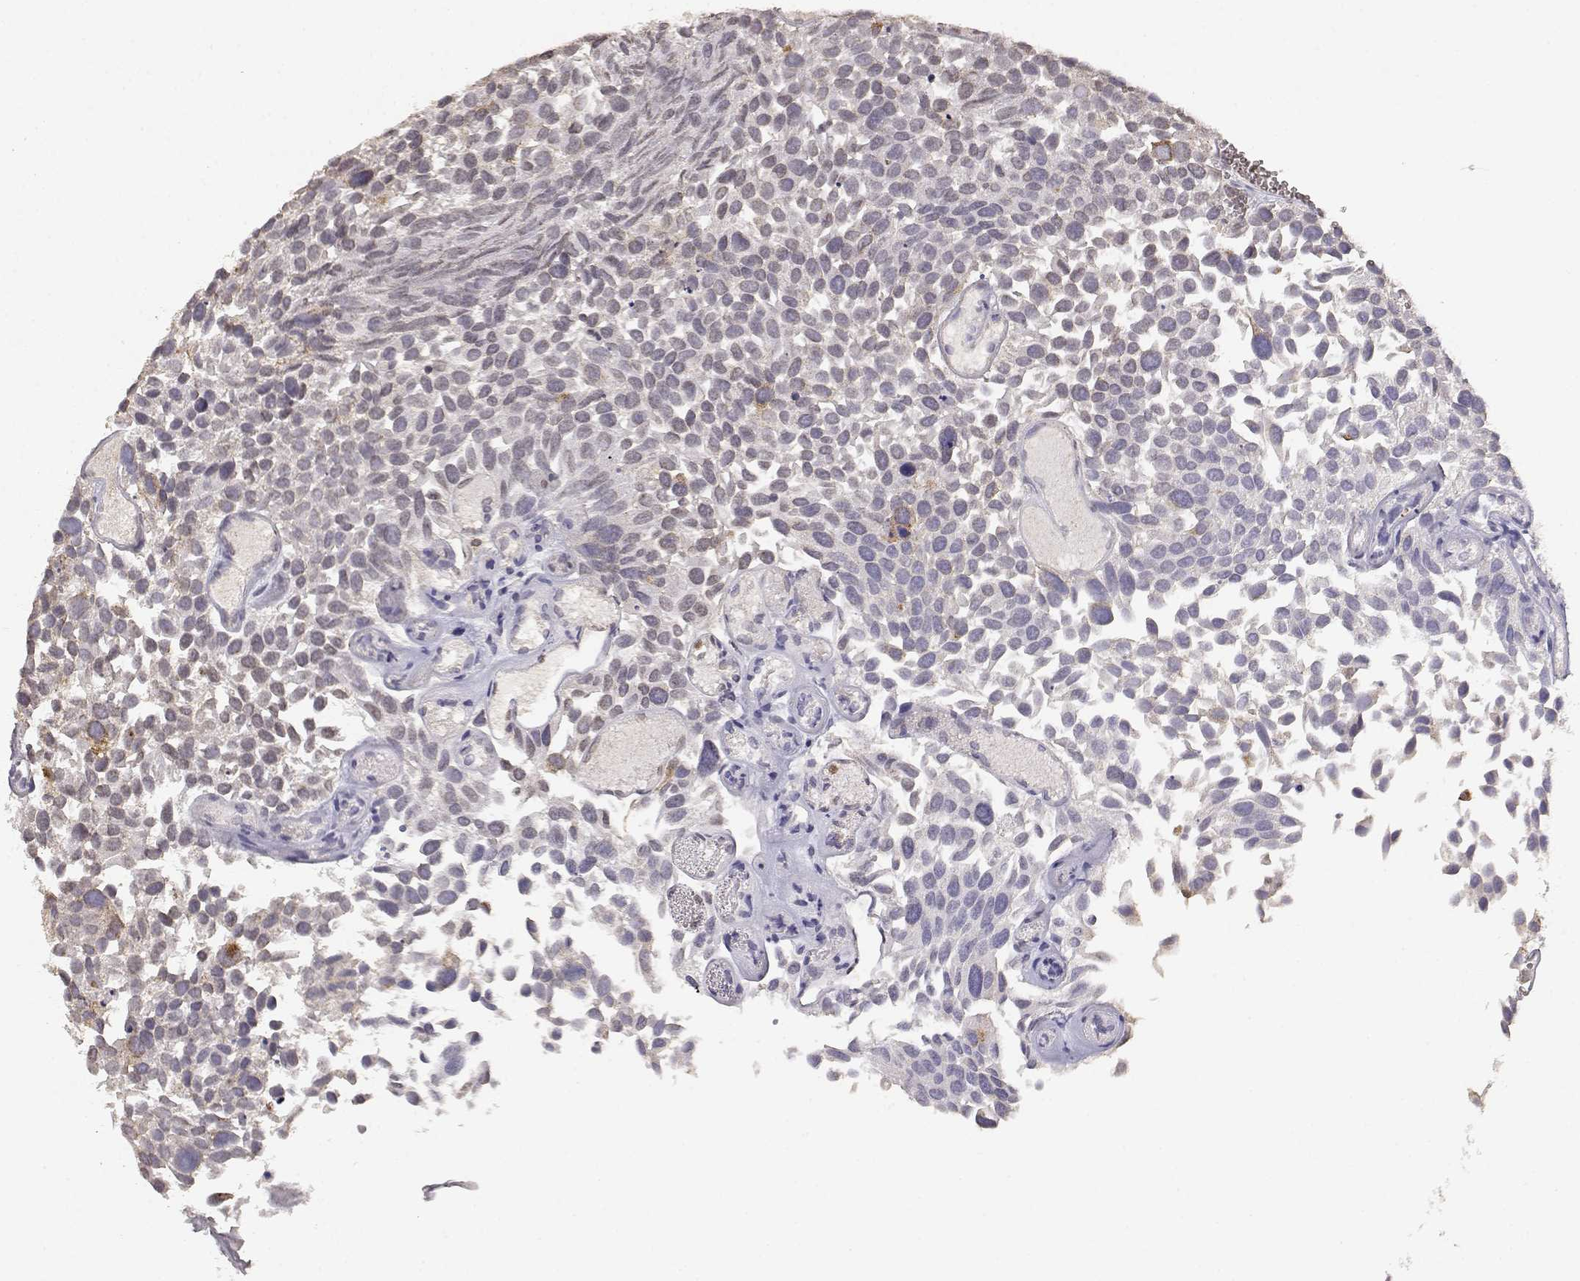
{"staining": {"intensity": "negative", "quantity": "none", "location": "none"}, "tissue": "urothelial cancer", "cell_type": "Tumor cells", "image_type": "cancer", "snomed": [{"axis": "morphology", "description": "Urothelial carcinoma, Low grade"}, {"axis": "topography", "description": "Urinary bladder"}], "caption": "Image shows no significant protein positivity in tumor cells of urothelial cancer.", "gene": "TNFRSF10C", "patient": {"sex": "female", "age": 69}}